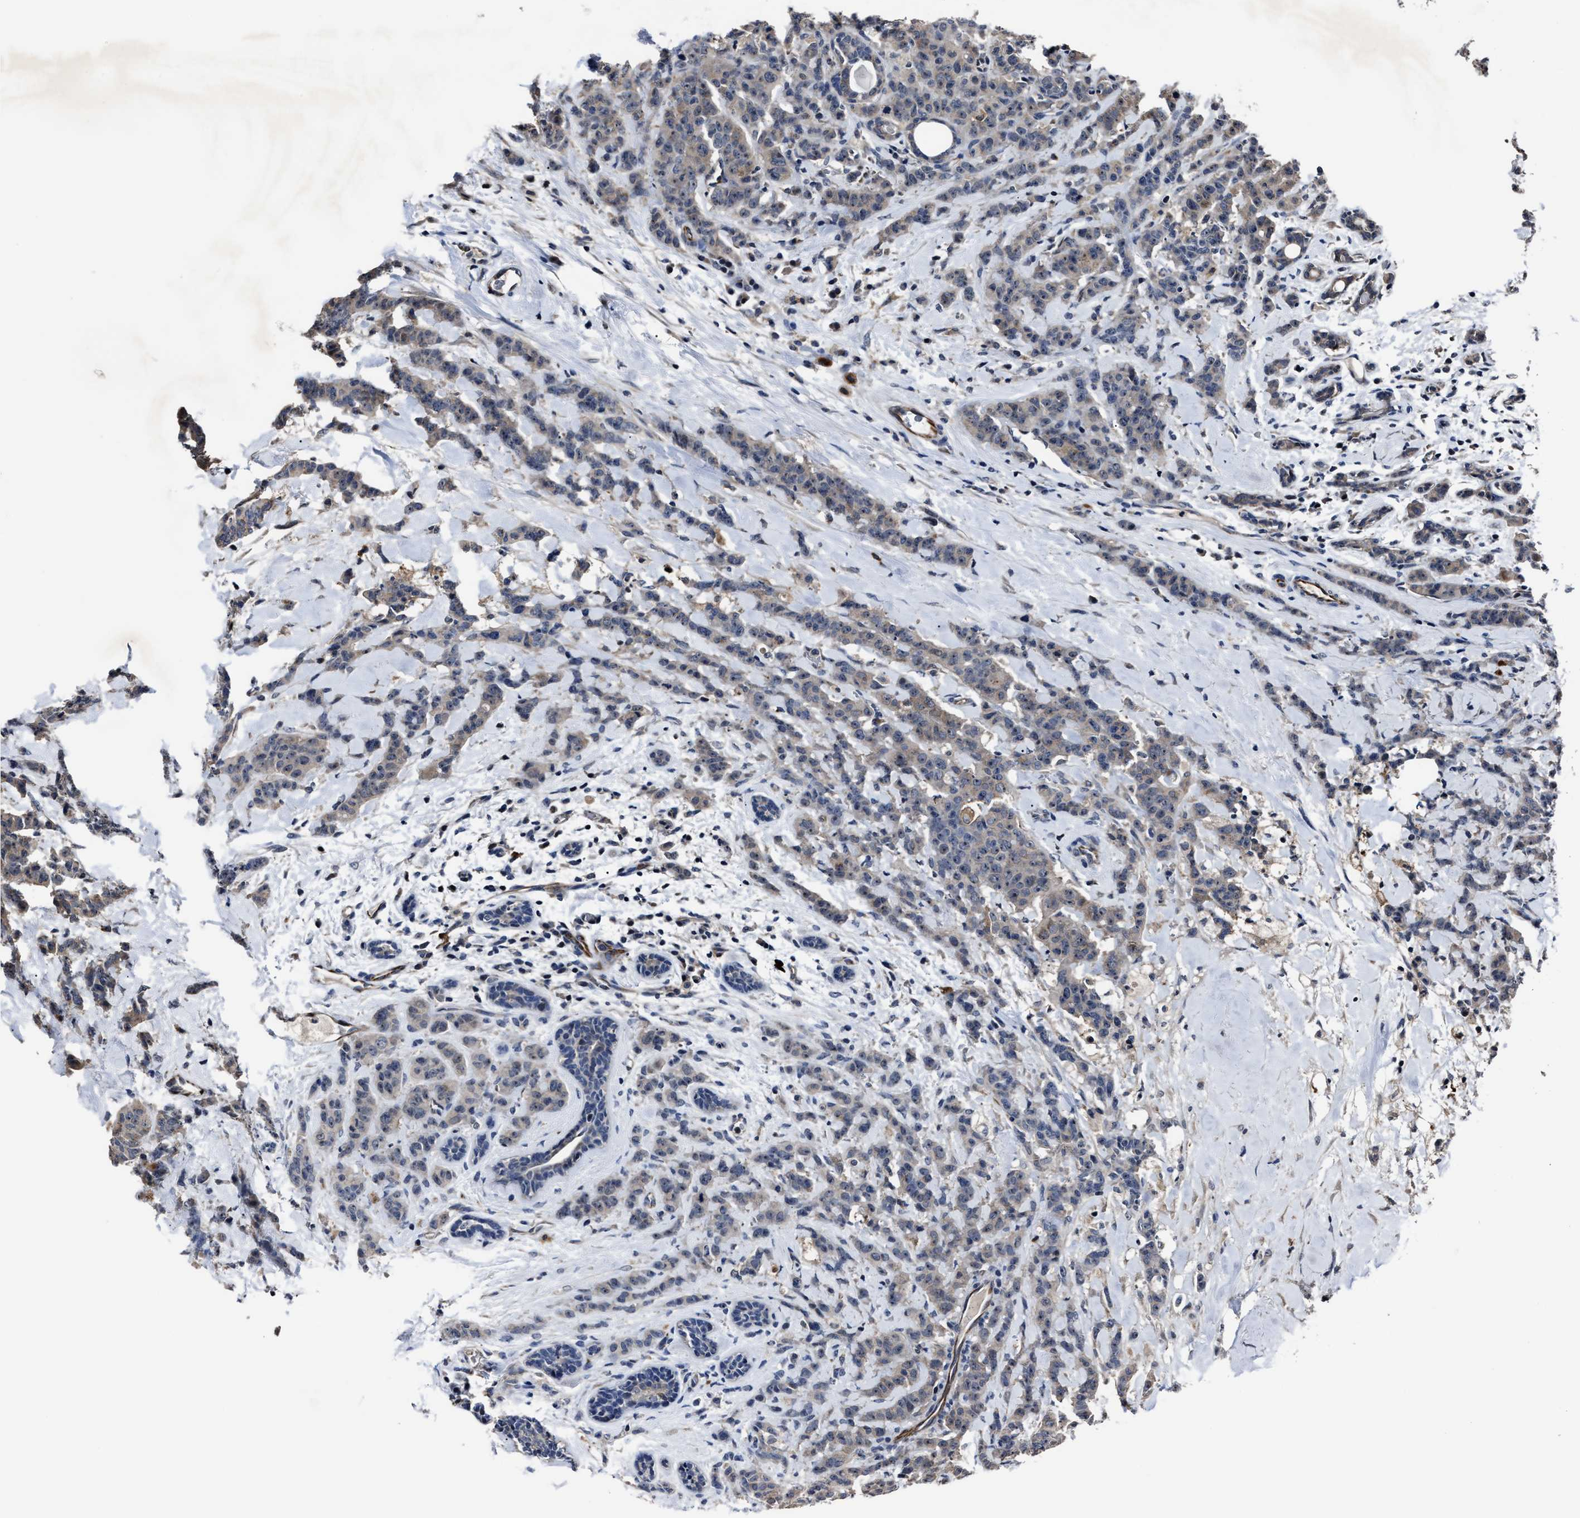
{"staining": {"intensity": "weak", "quantity": "25%-75%", "location": "cytoplasmic/membranous"}, "tissue": "breast cancer", "cell_type": "Tumor cells", "image_type": "cancer", "snomed": [{"axis": "morphology", "description": "Normal tissue, NOS"}, {"axis": "morphology", "description": "Duct carcinoma"}, {"axis": "topography", "description": "Breast"}], "caption": "Immunohistochemistry (DAB (3,3'-diaminobenzidine)) staining of human breast cancer (intraductal carcinoma) exhibits weak cytoplasmic/membranous protein staining in about 25%-75% of tumor cells. The protein of interest is stained brown, and the nuclei are stained in blue (DAB IHC with brightfield microscopy, high magnification).", "gene": "RSBN1L", "patient": {"sex": "female", "age": 40}}